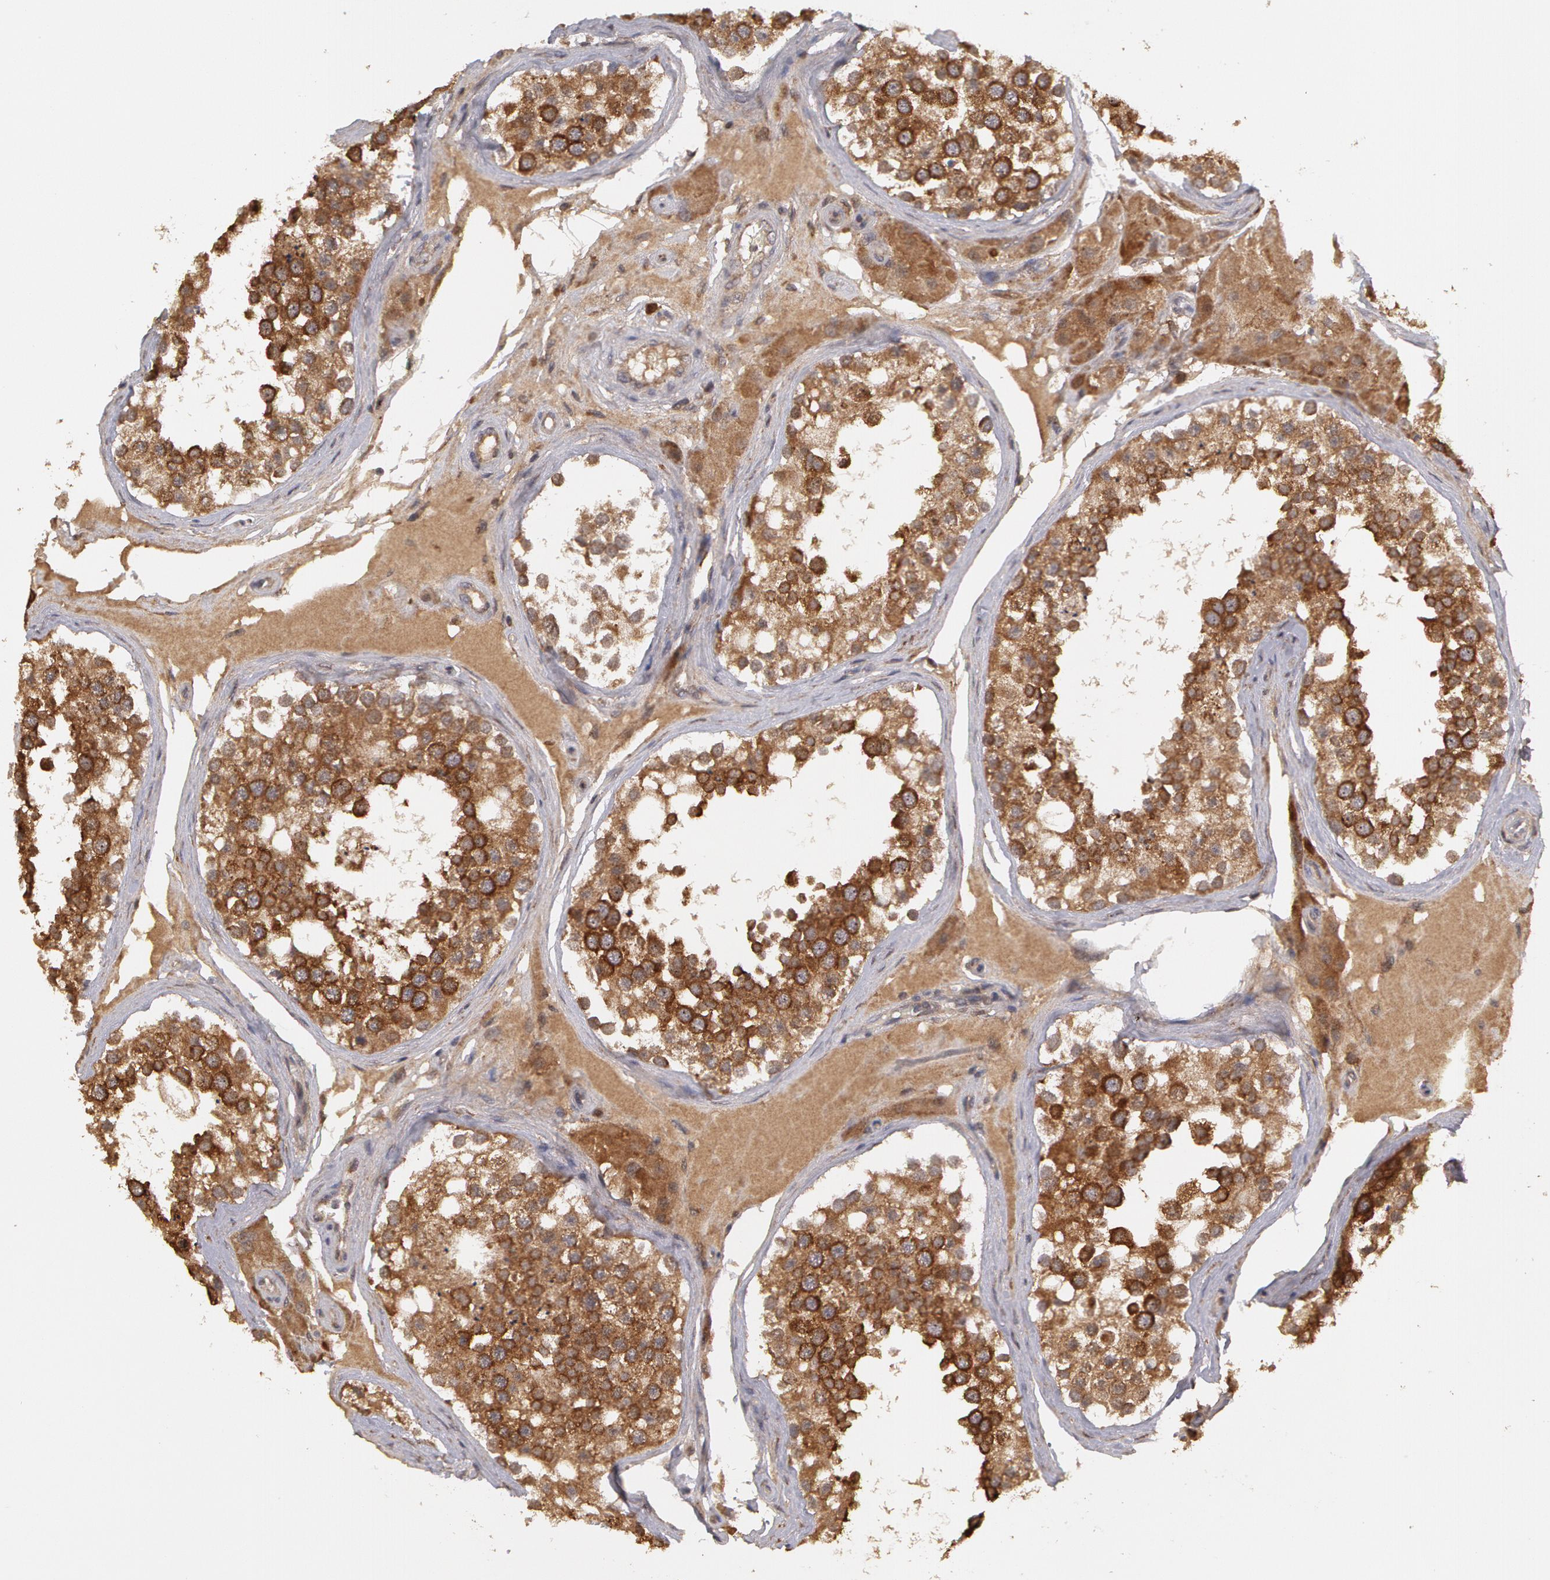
{"staining": {"intensity": "strong", "quantity": "25%-75%", "location": "cytoplasmic/membranous"}, "tissue": "testis", "cell_type": "Cells in seminiferous ducts", "image_type": "normal", "snomed": [{"axis": "morphology", "description": "Normal tissue, NOS"}, {"axis": "topography", "description": "Testis"}], "caption": "Cells in seminiferous ducts show high levels of strong cytoplasmic/membranous staining in about 25%-75% of cells in unremarkable testis. The staining was performed using DAB, with brown indicating positive protein expression. Nuclei are stained blue with hematoxylin.", "gene": "GLIS1", "patient": {"sex": "male", "age": 68}}